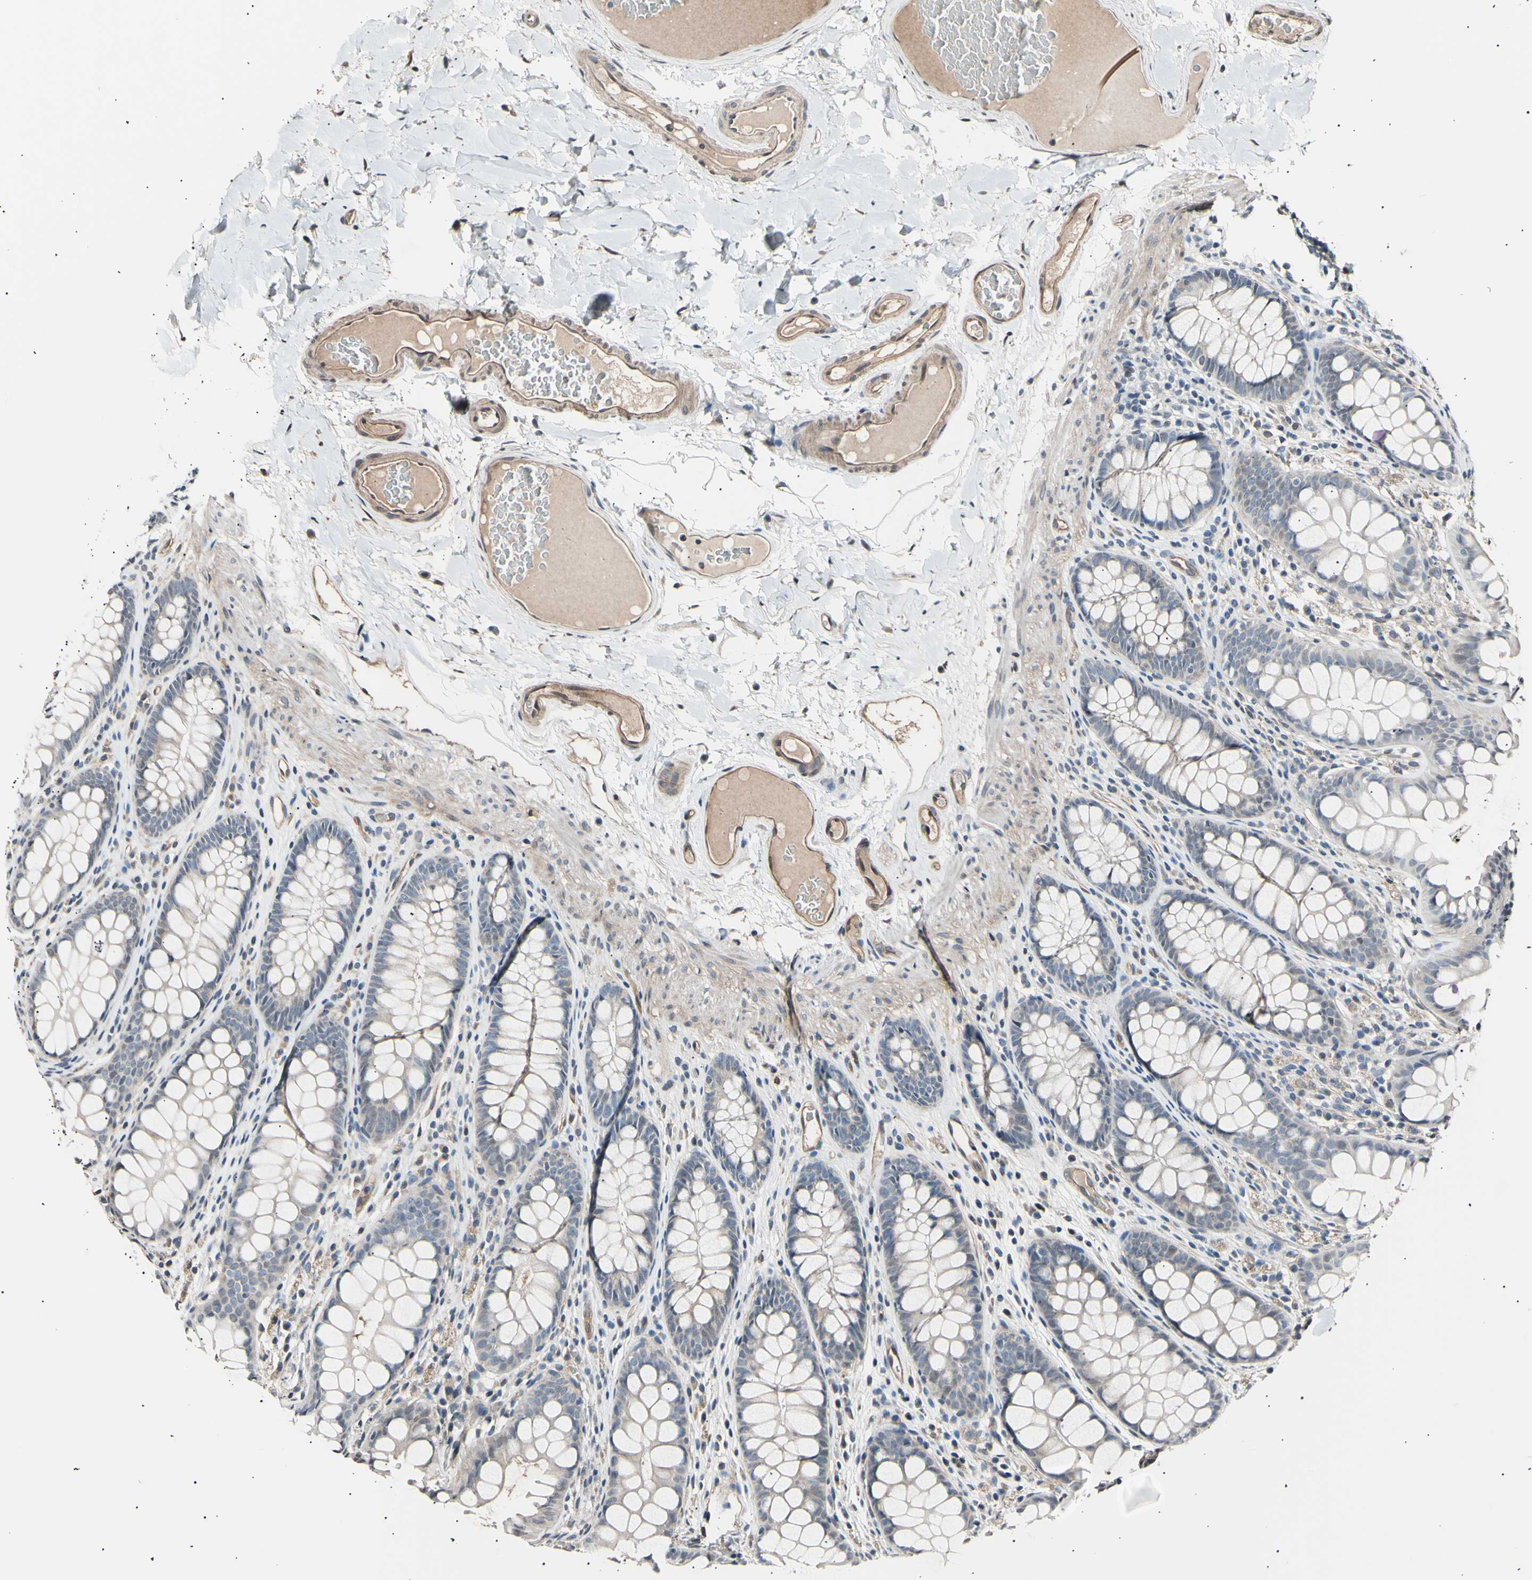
{"staining": {"intensity": "moderate", "quantity": ">75%", "location": "cytoplasmic/membranous"}, "tissue": "colon", "cell_type": "Endothelial cells", "image_type": "normal", "snomed": [{"axis": "morphology", "description": "Normal tissue, NOS"}, {"axis": "topography", "description": "Colon"}], "caption": "Colon stained for a protein (brown) demonstrates moderate cytoplasmic/membranous positive expression in approximately >75% of endothelial cells.", "gene": "AK1", "patient": {"sex": "female", "age": 55}}